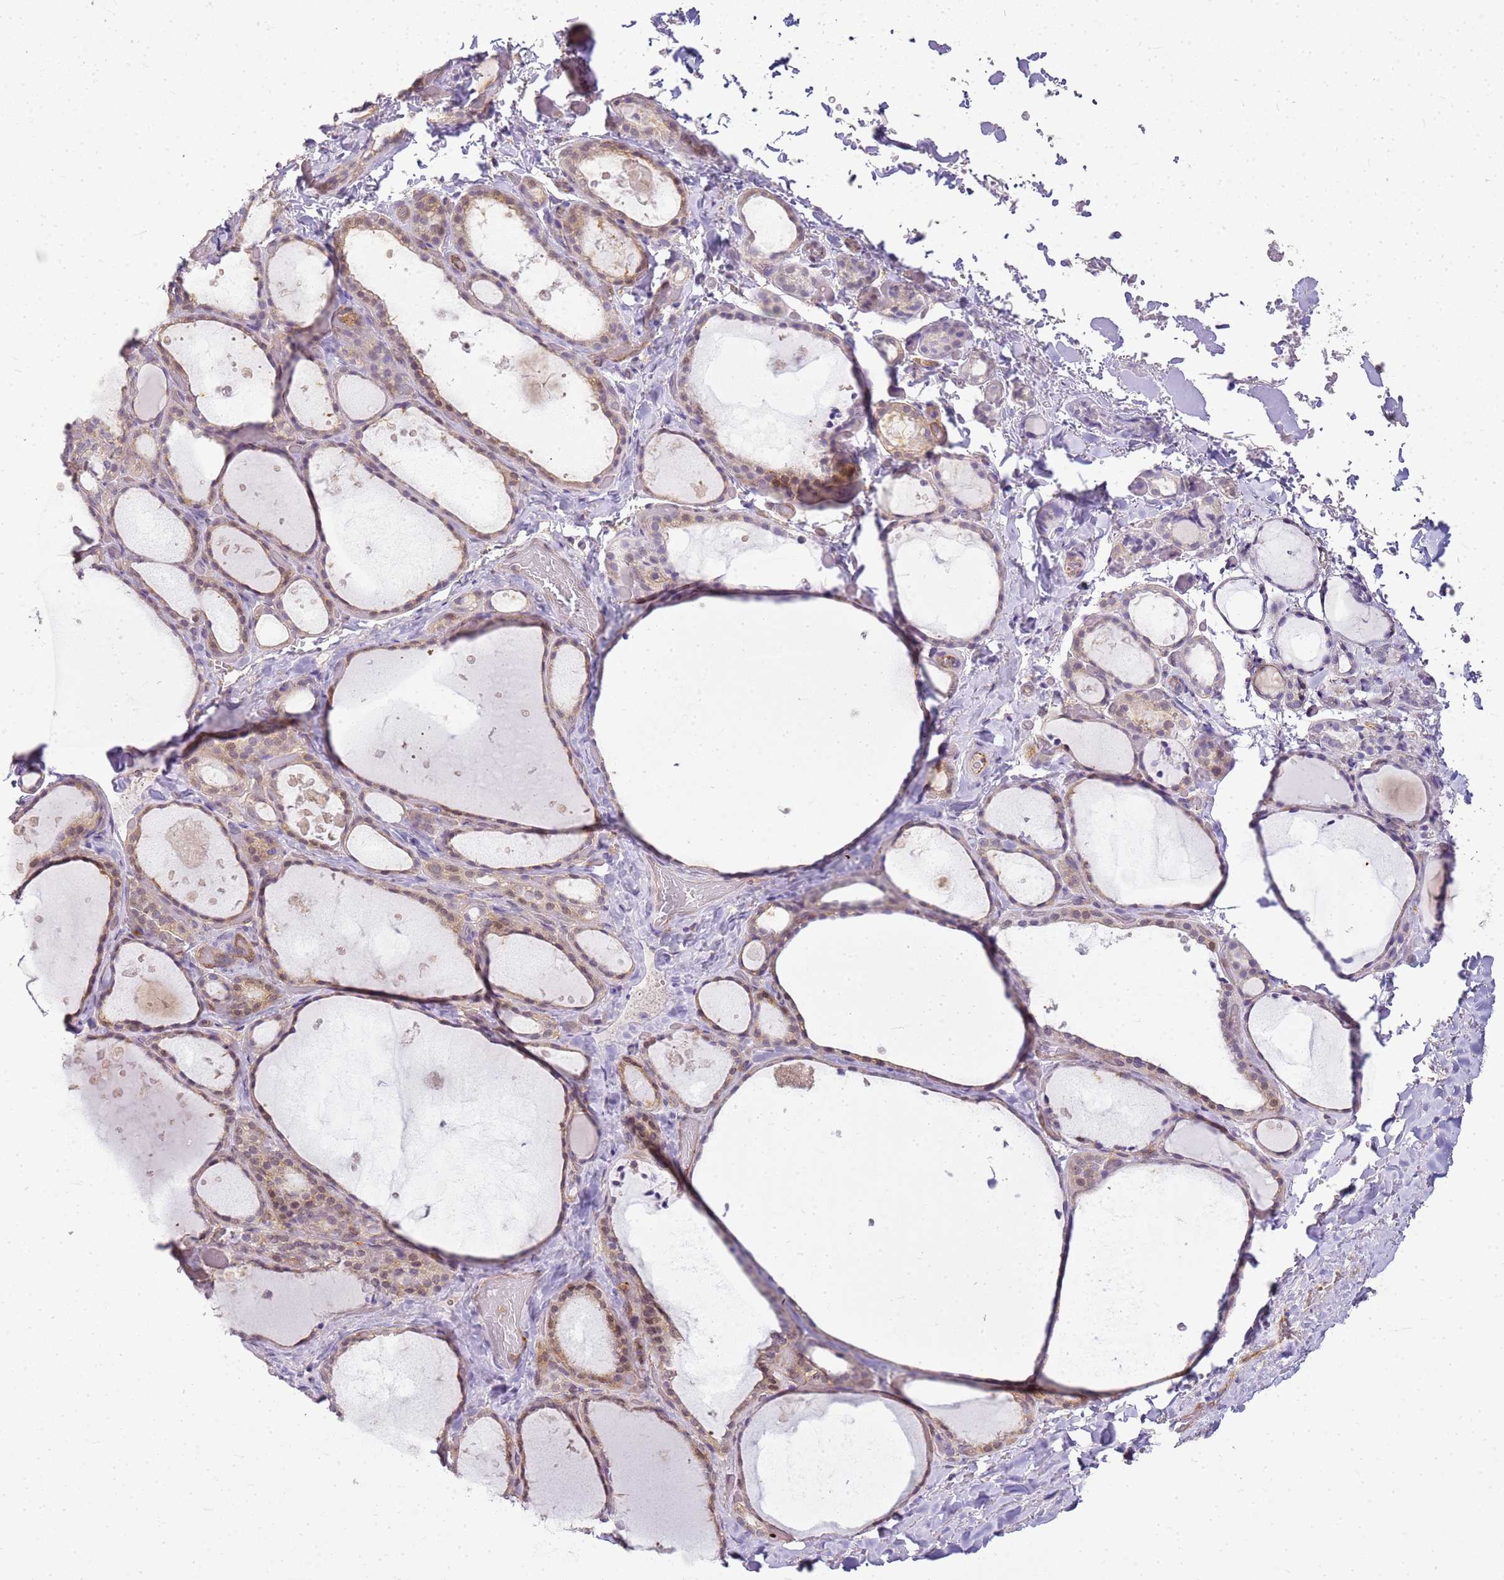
{"staining": {"intensity": "weak", "quantity": "25%-75%", "location": "cytoplasmic/membranous,nuclear"}, "tissue": "thyroid gland", "cell_type": "Glandular cells", "image_type": "normal", "snomed": [{"axis": "morphology", "description": "Normal tissue, NOS"}, {"axis": "topography", "description": "Thyroid gland"}], "caption": "Protein expression analysis of benign human thyroid gland reveals weak cytoplasmic/membranous,nuclear staining in about 25%-75% of glandular cells. (DAB IHC, brown staining for protein, blue staining for nuclei).", "gene": "SULT1E1", "patient": {"sex": "female", "age": 44}}